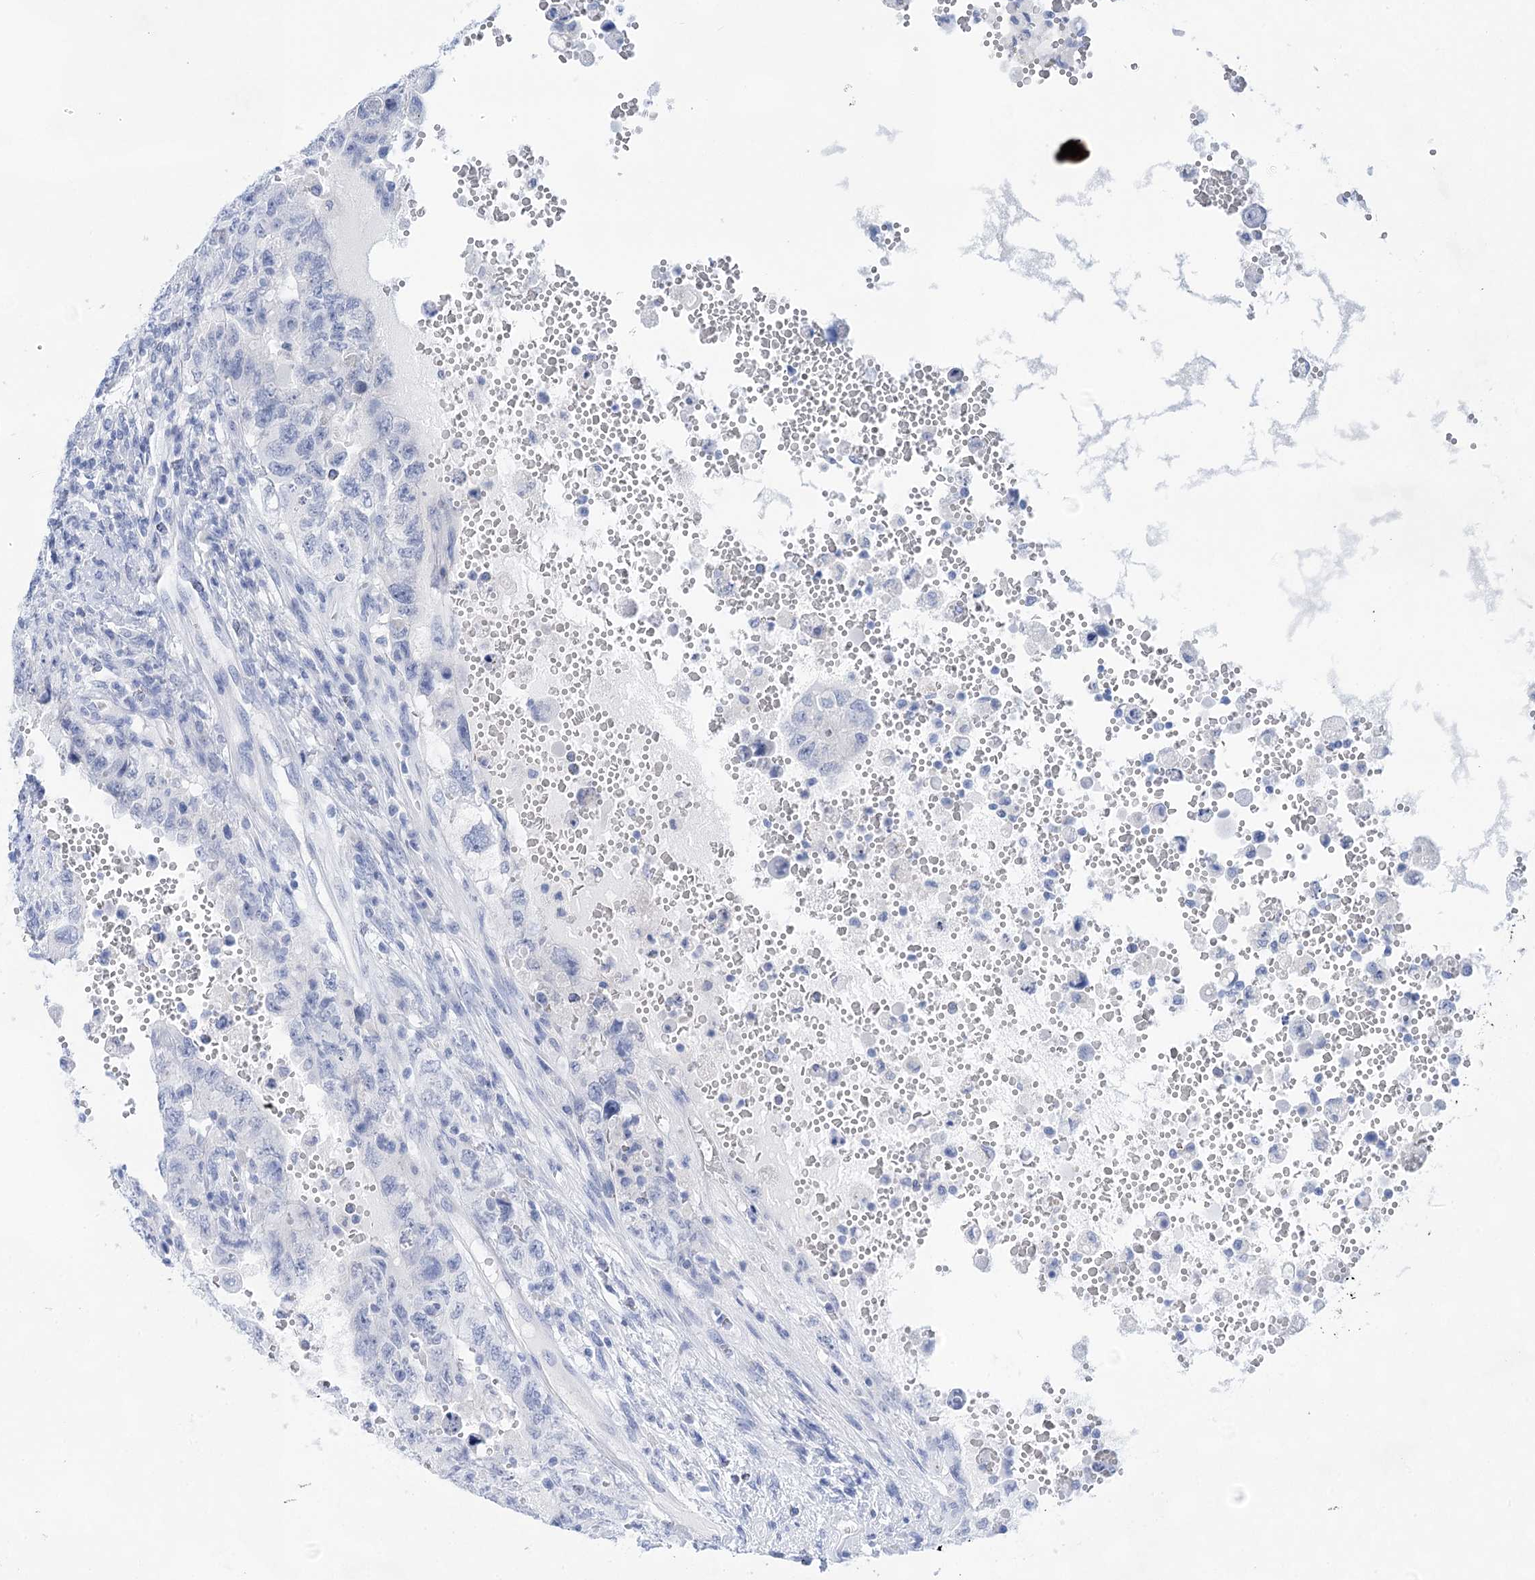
{"staining": {"intensity": "negative", "quantity": "none", "location": "none"}, "tissue": "testis cancer", "cell_type": "Tumor cells", "image_type": "cancer", "snomed": [{"axis": "morphology", "description": "Carcinoma, Embryonal, NOS"}, {"axis": "topography", "description": "Testis"}], "caption": "Immunohistochemistry histopathology image of embryonal carcinoma (testis) stained for a protein (brown), which exhibits no positivity in tumor cells. Nuclei are stained in blue.", "gene": "LALBA", "patient": {"sex": "male", "age": 26}}